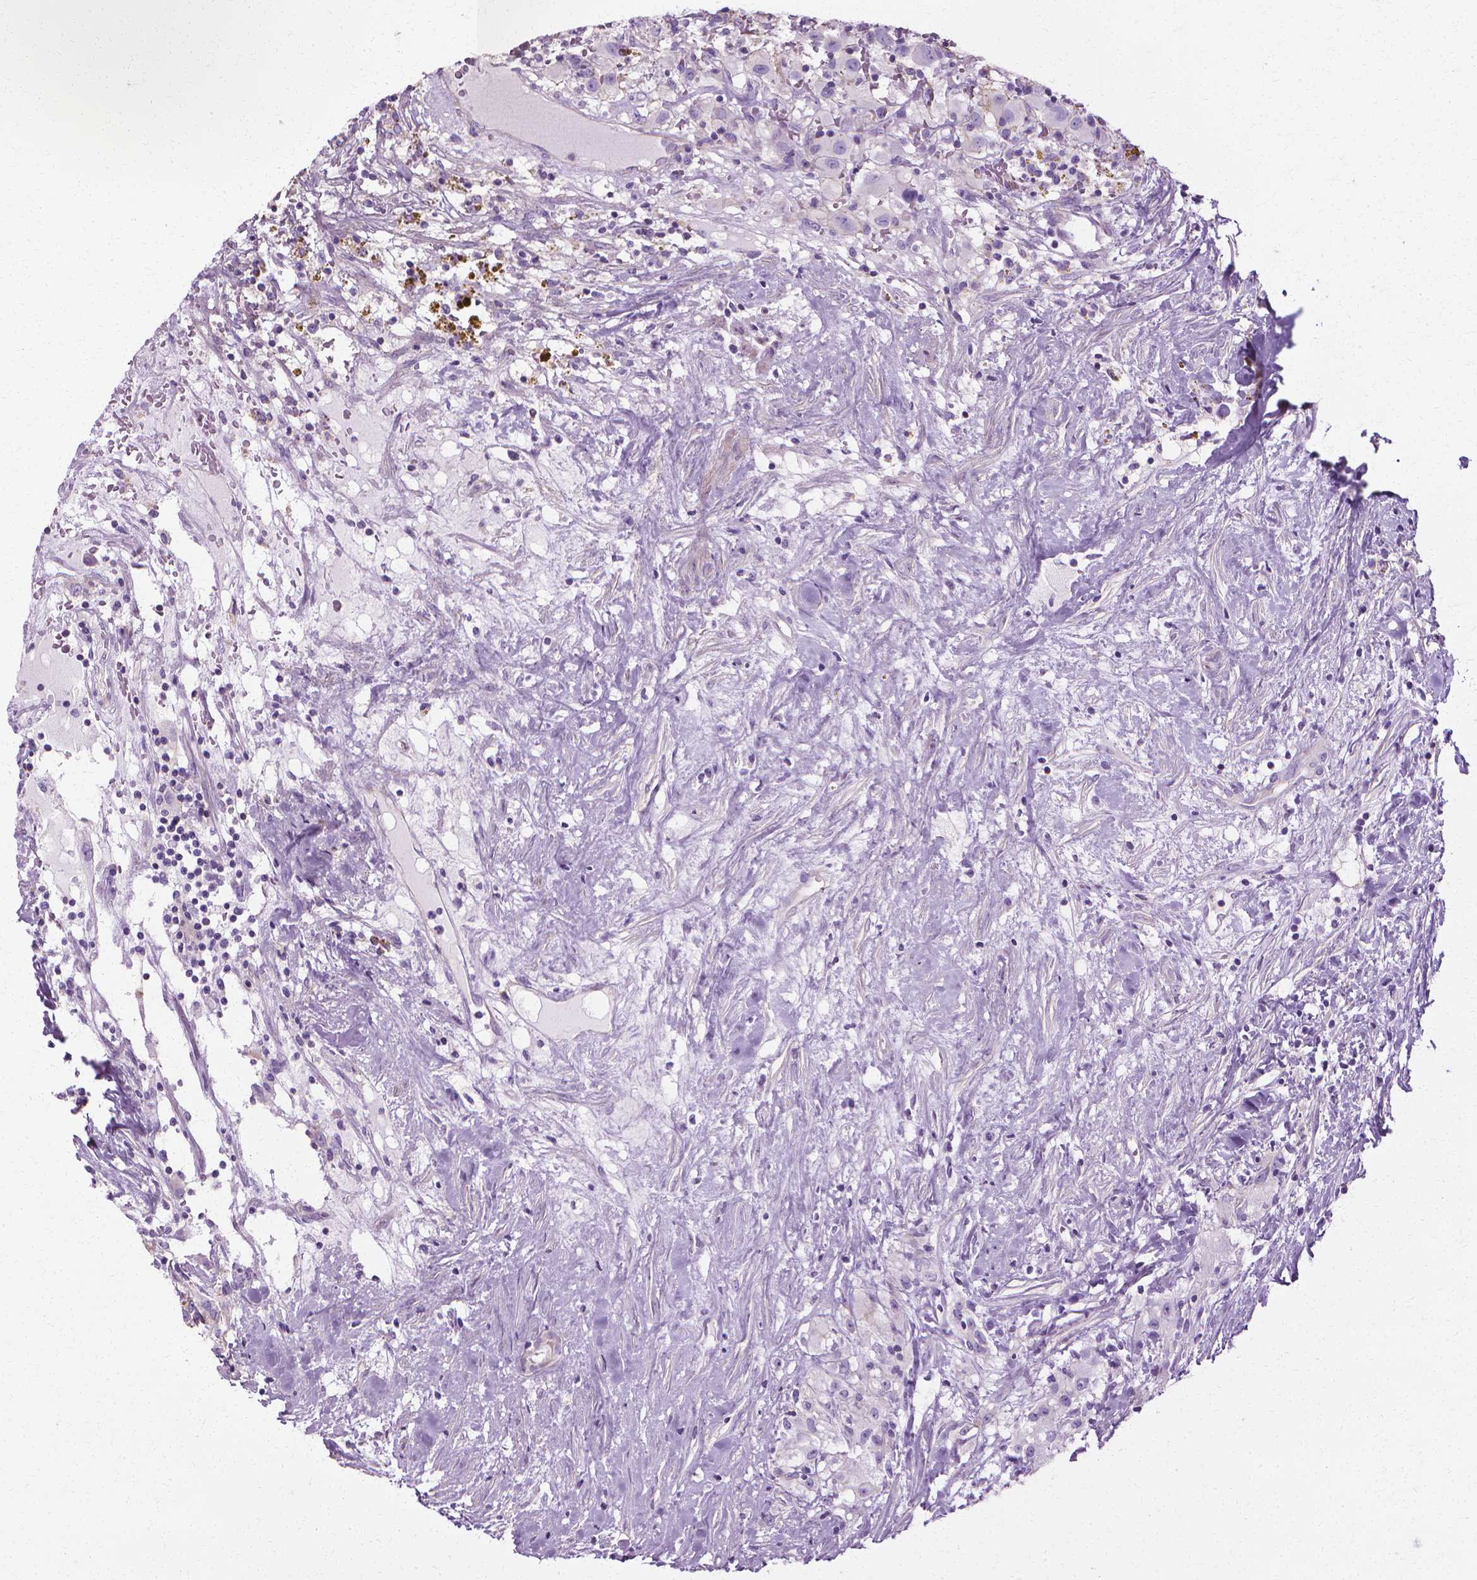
{"staining": {"intensity": "negative", "quantity": "none", "location": "none"}, "tissue": "renal cancer", "cell_type": "Tumor cells", "image_type": "cancer", "snomed": [{"axis": "morphology", "description": "Adenocarcinoma, NOS"}, {"axis": "topography", "description": "Kidney"}], "caption": "Adenocarcinoma (renal) was stained to show a protein in brown. There is no significant expression in tumor cells.", "gene": "CFAP157", "patient": {"sex": "female", "age": 67}}